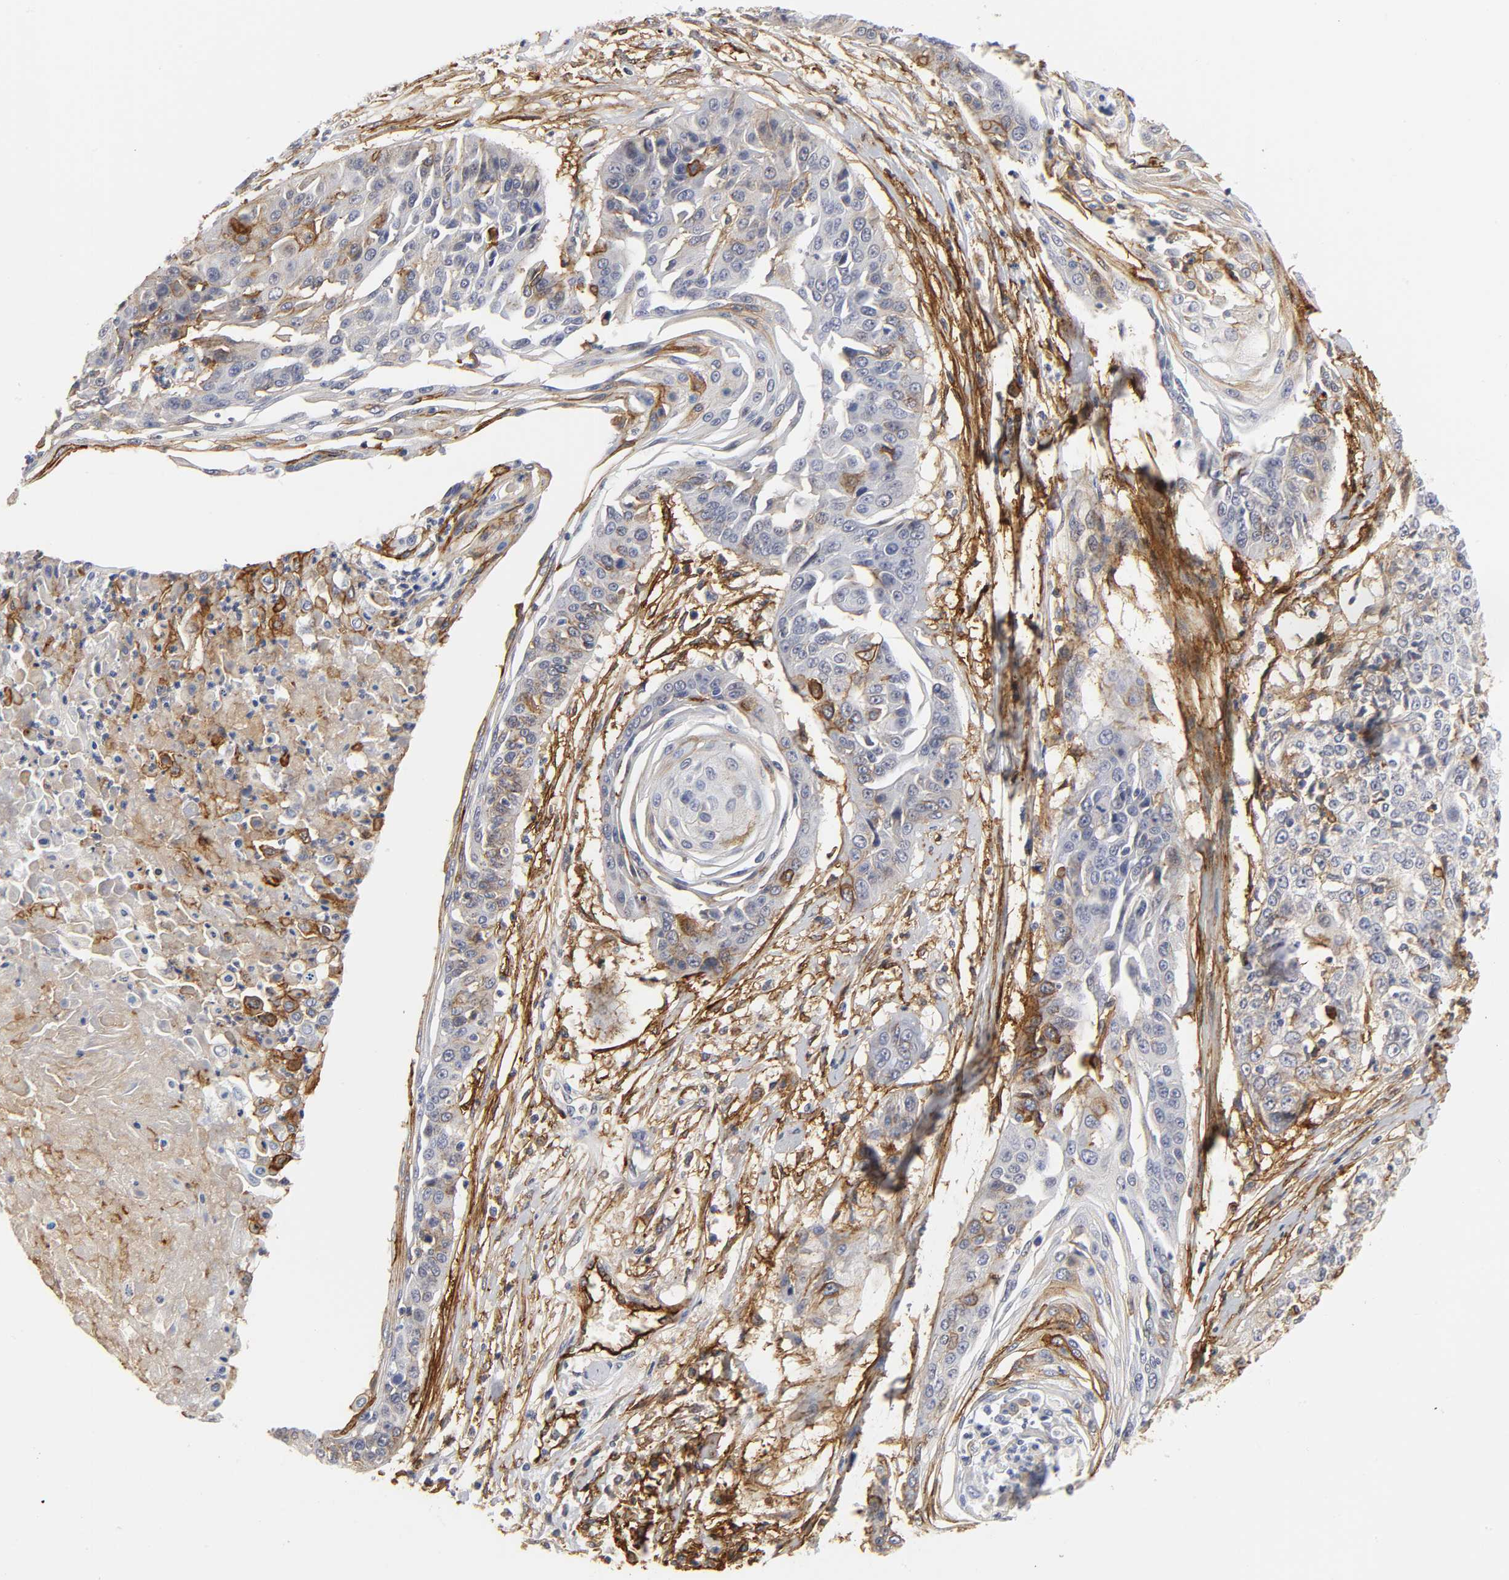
{"staining": {"intensity": "strong", "quantity": "25%-75%", "location": "cytoplasmic/membranous"}, "tissue": "cervical cancer", "cell_type": "Tumor cells", "image_type": "cancer", "snomed": [{"axis": "morphology", "description": "Squamous cell carcinoma, NOS"}, {"axis": "topography", "description": "Cervix"}], "caption": "Squamous cell carcinoma (cervical) tissue demonstrates strong cytoplasmic/membranous staining in about 25%-75% of tumor cells, visualized by immunohistochemistry.", "gene": "ICAM1", "patient": {"sex": "female", "age": 64}}